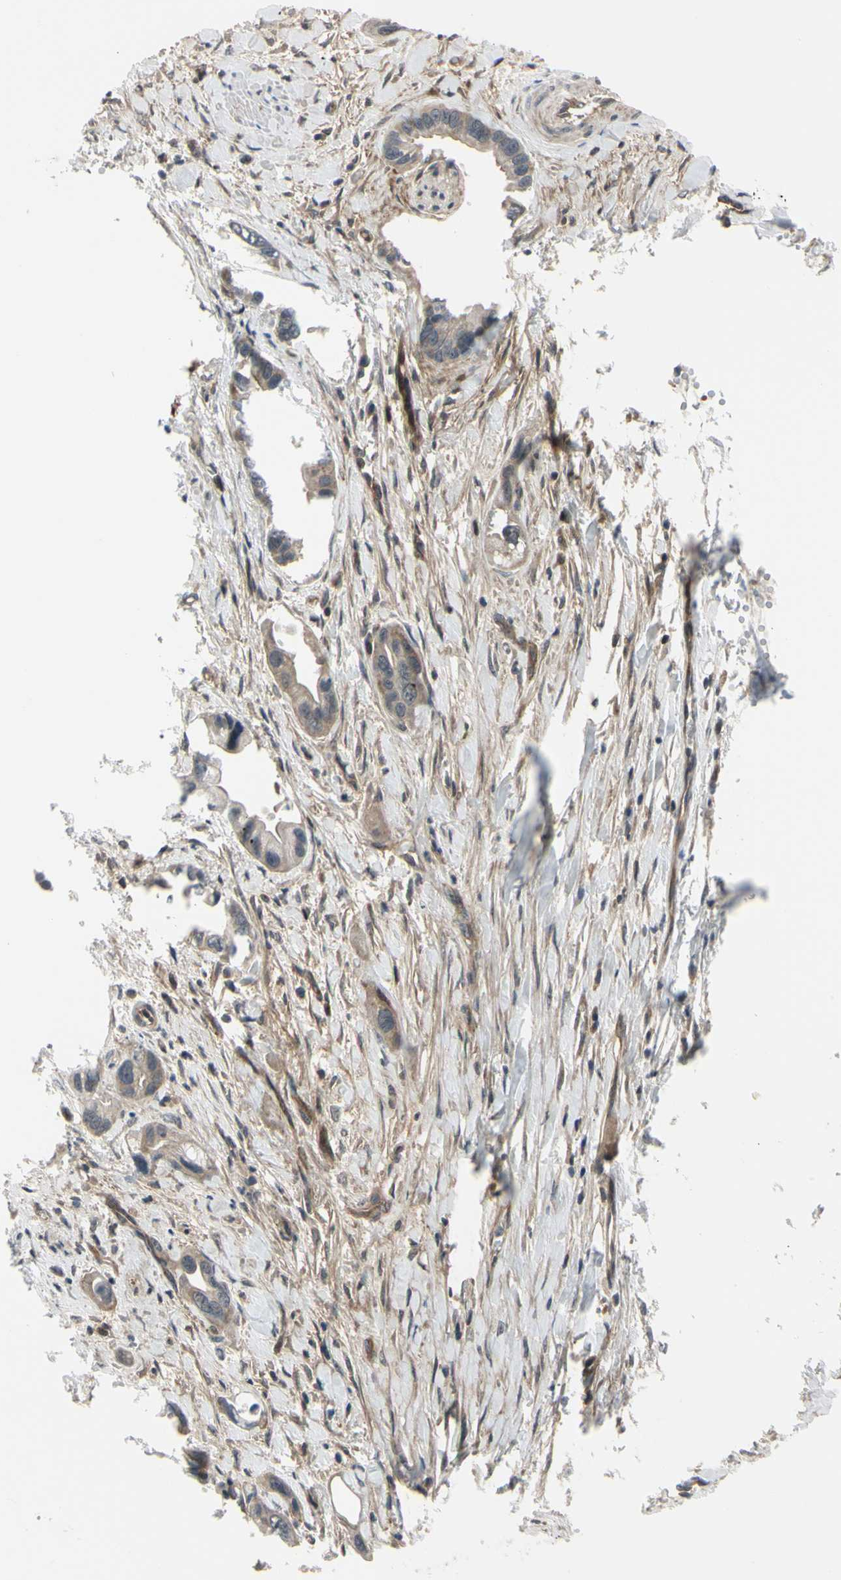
{"staining": {"intensity": "moderate", "quantity": ">75%", "location": "cytoplasmic/membranous"}, "tissue": "pancreatic cancer", "cell_type": "Tumor cells", "image_type": "cancer", "snomed": [{"axis": "morphology", "description": "Adenocarcinoma, NOS"}, {"axis": "topography", "description": "Pancreas"}], "caption": "Human pancreatic adenocarcinoma stained with a protein marker reveals moderate staining in tumor cells.", "gene": "COMMD9", "patient": {"sex": "female", "age": 77}}